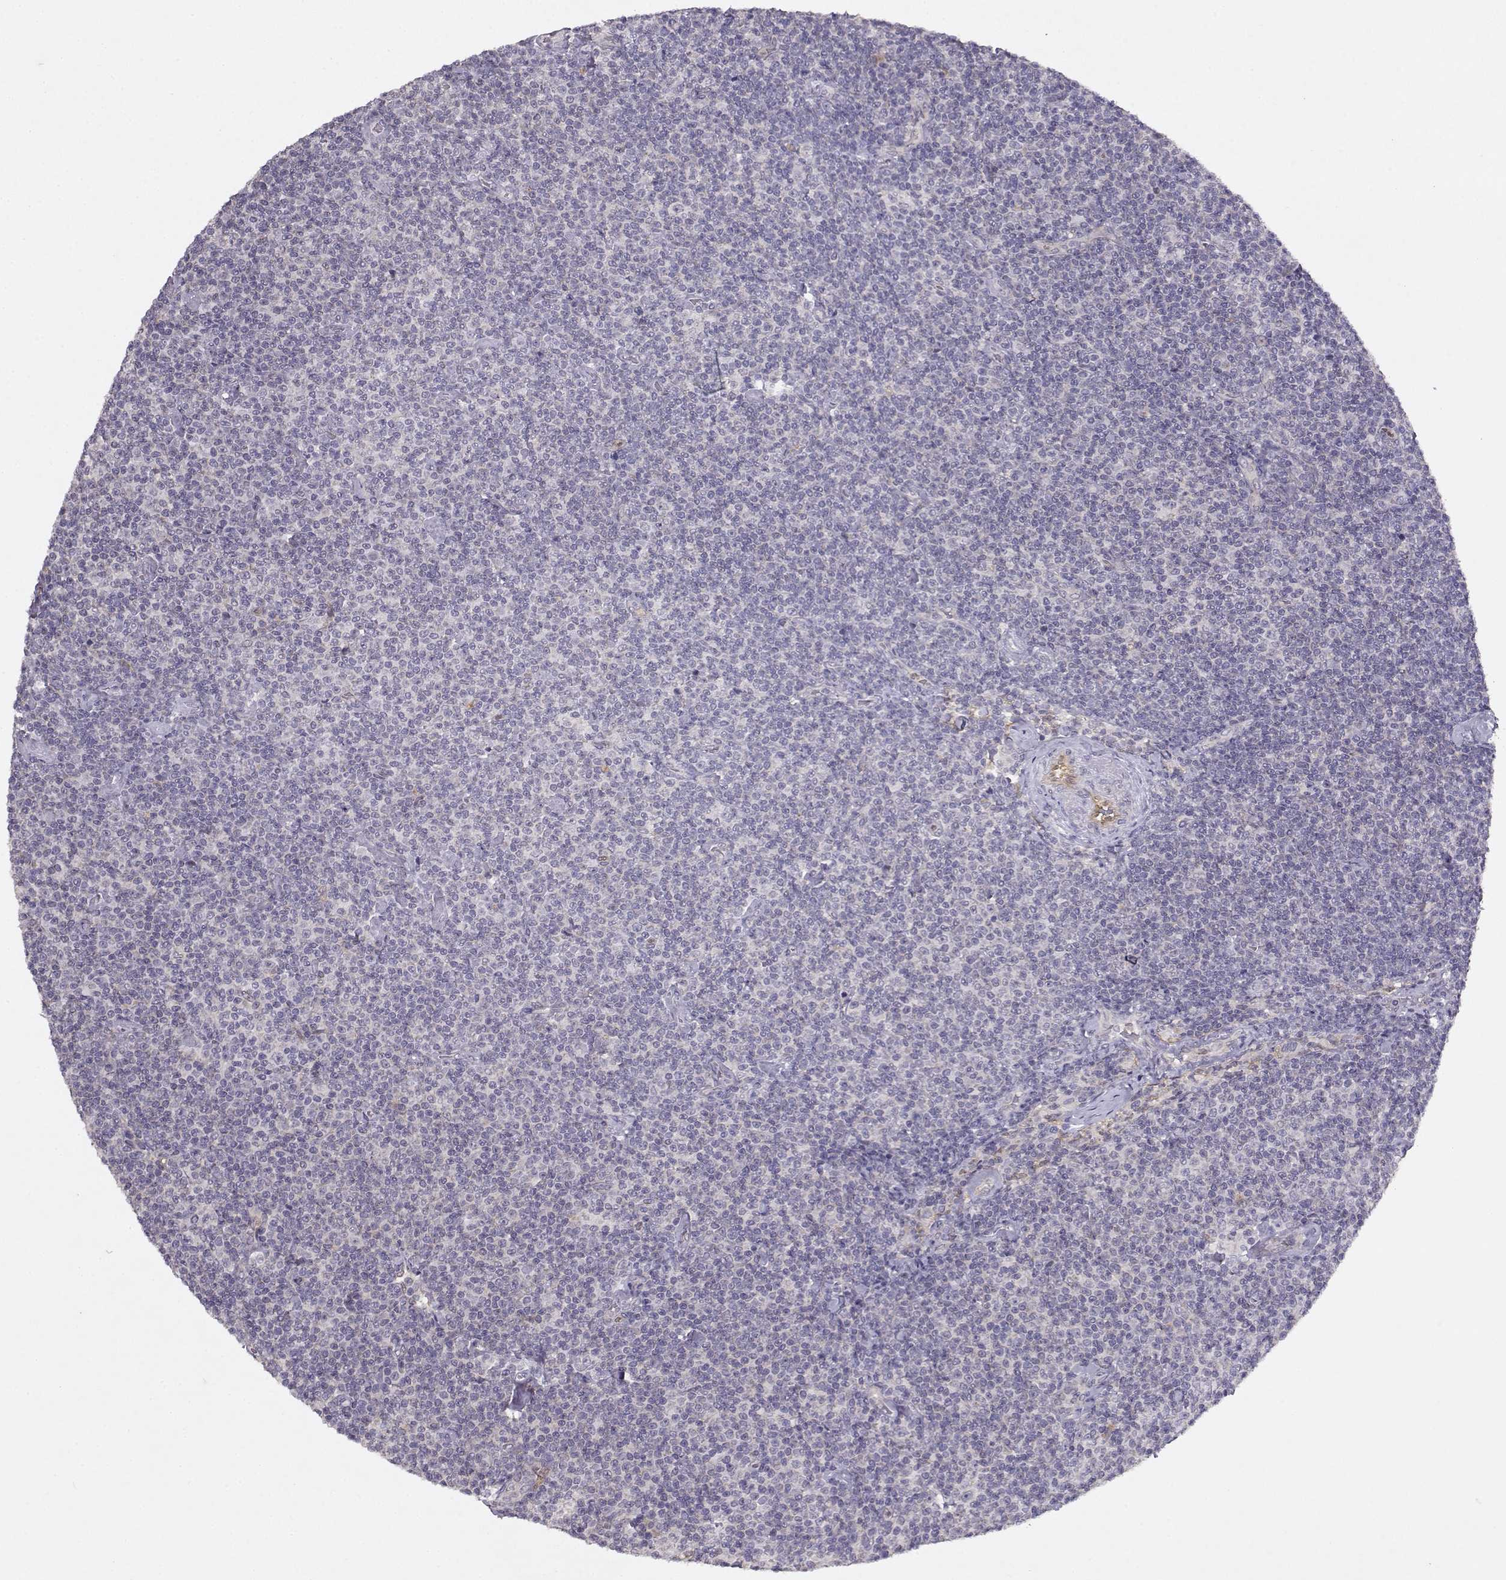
{"staining": {"intensity": "negative", "quantity": "none", "location": "none"}, "tissue": "lymphoma", "cell_type": "Tumor cells", "image_type": "cancer", "snomed": [{"axis": "morphology", "description": "Malignant lymphoma, non-Hodgkin's type, Low grade"}, {"axis": "topography", "description": "Lymph node"}], "caption": "Tumor cells are negative for protein expression in human low-grade malignant lymphoma, non-Hodgkin's type. (DAB (3,3'-diaminobenzidine) IHC, high magnification).", "gene": "BMX", "patient": {"sex": "male", "age": 81}}